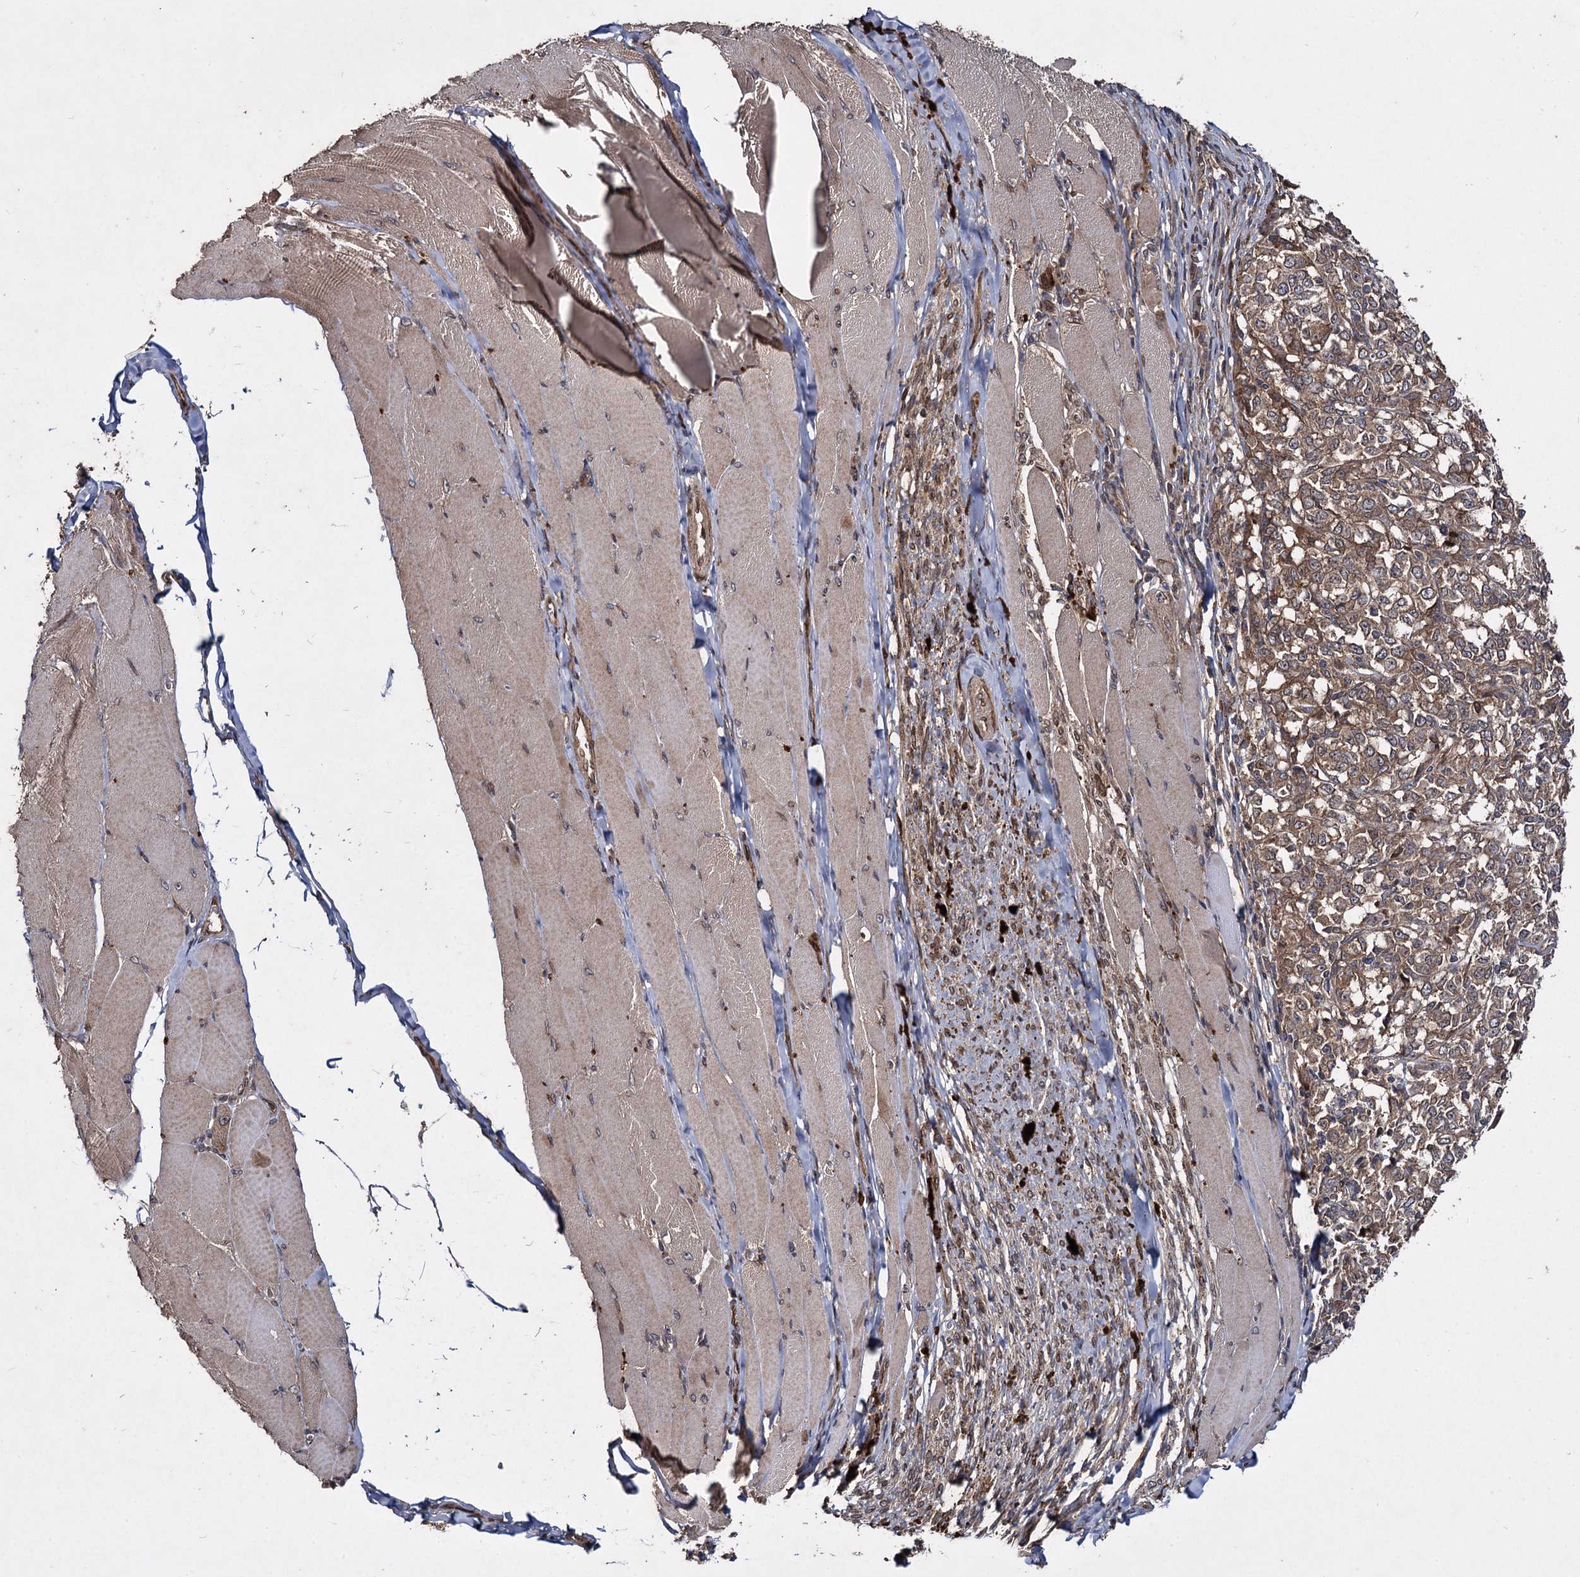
{"staining": {"intensity": "moderate", "quantity": ">75%", "location": "cytoplasmic/membranous"}, "tissue": "melanoma", "cell_type": "Tumor cells", "image_type": "cancer", "snomed": [{"axis": "morphology", "description": "Malignant melanoma, NOS"}, {"axis": "topography", "description": "Skin"}], "caption": "Immunohistochemical staining of melanoma shows moderate cytoplasmic/membranous protein staining in about >75% of tumor cells.", "gene": "DCP1B", "patient": {"sex": "female", "age": 72}}